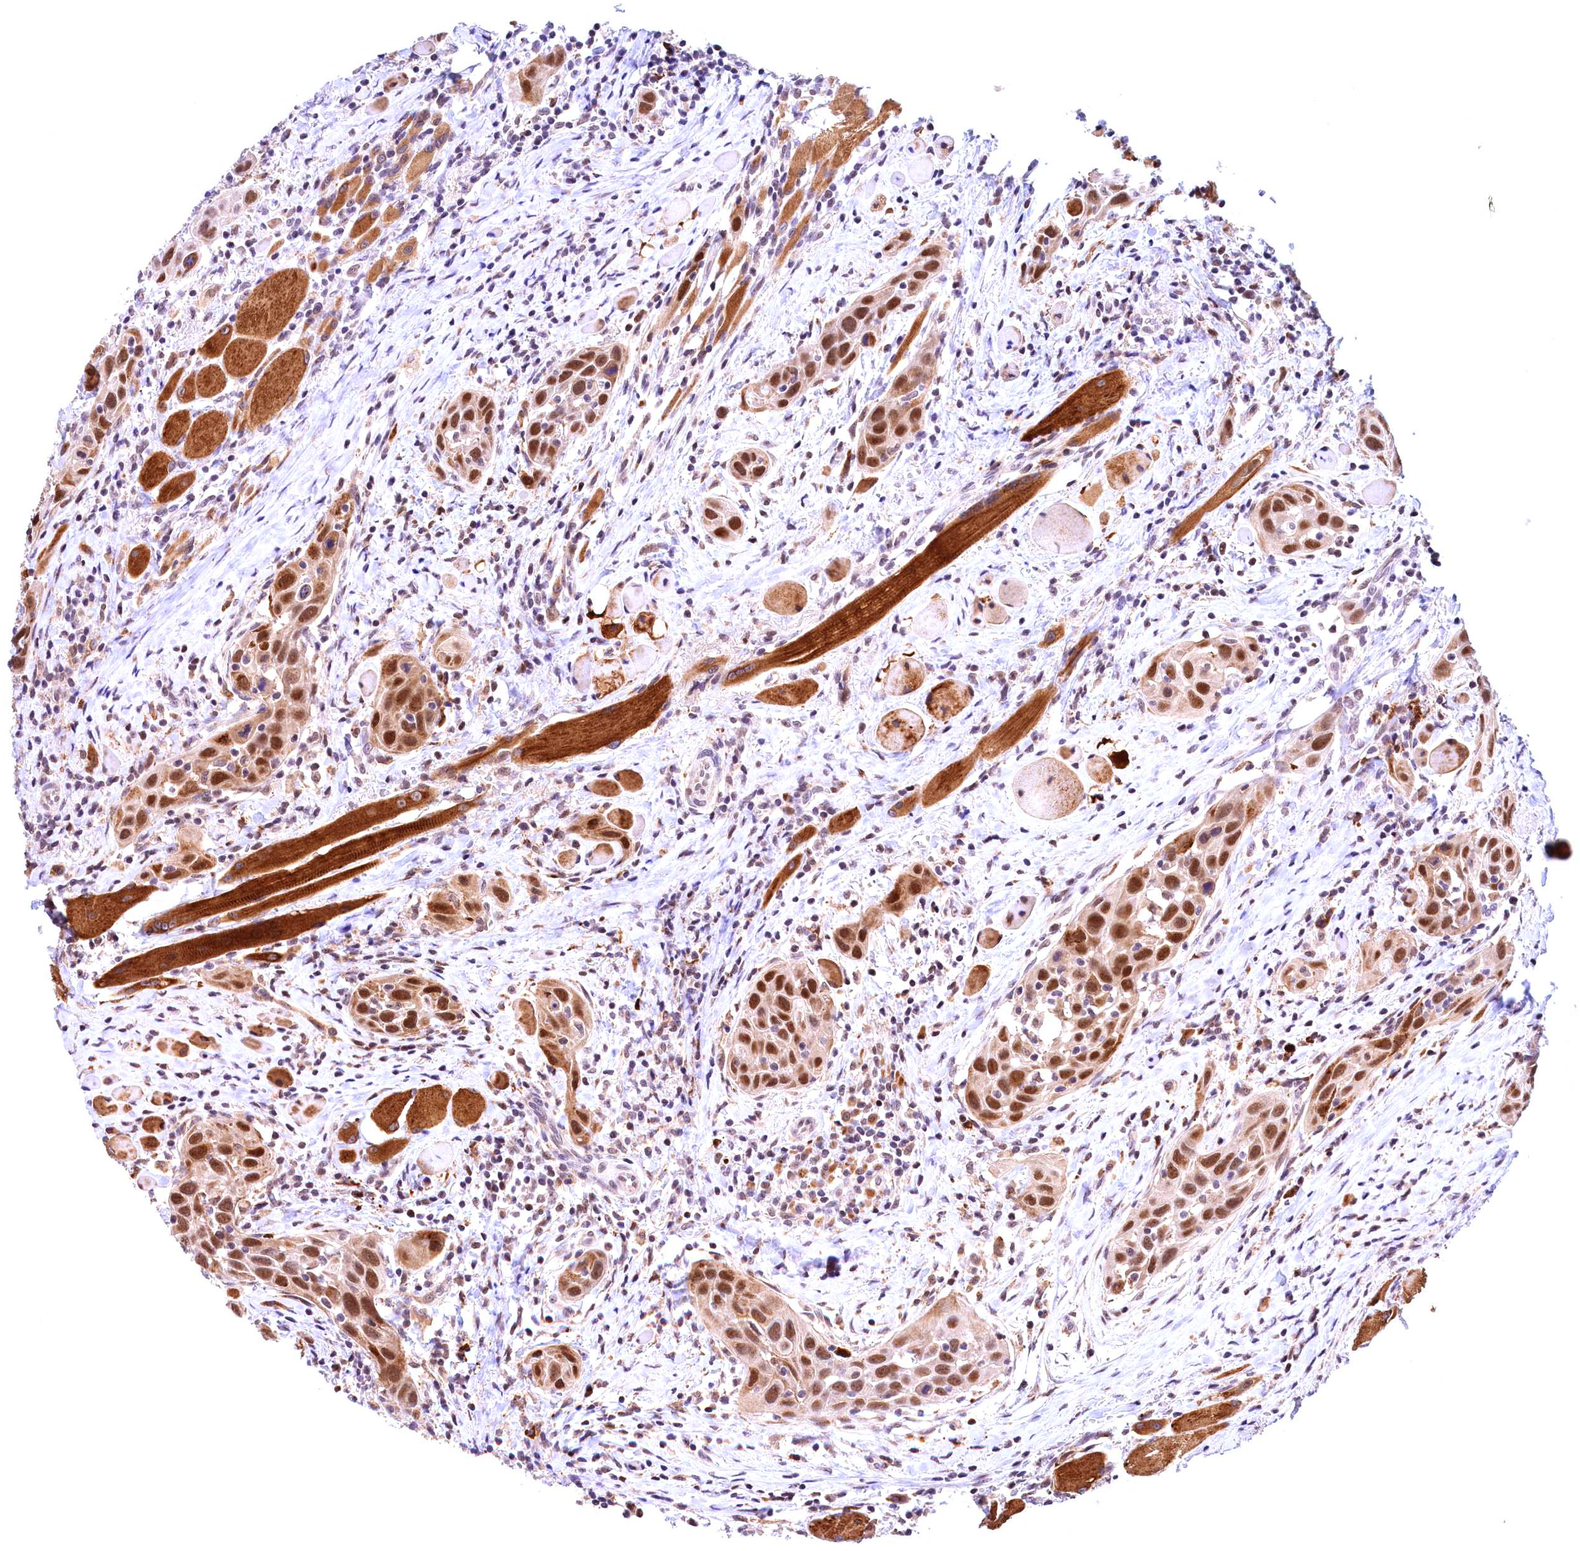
{"staining": {"intensity": "moderate", "quantity": ">75%", "location": "nuclear"}, "tissue": "head and neck cancer", "cell_type": "Tumor cells", "image_type": "cancer", "snomed": [{"axis": "morphology", "description": "Squamous cell carcinoma, NOS"}, {"axis": "topography", "description": "Oral tissue"}, {"axis": "topography", "description": "Head-Neck"}], "caption": "Immunohistochemical staining of human squamous cell carcinoma (head and neck) displays medium levels of moderate nuclear protein positivity in approximately >75% of tumor cells.", "gene": "FBXO45", "patient": {"sex": "female", "age": 50}}